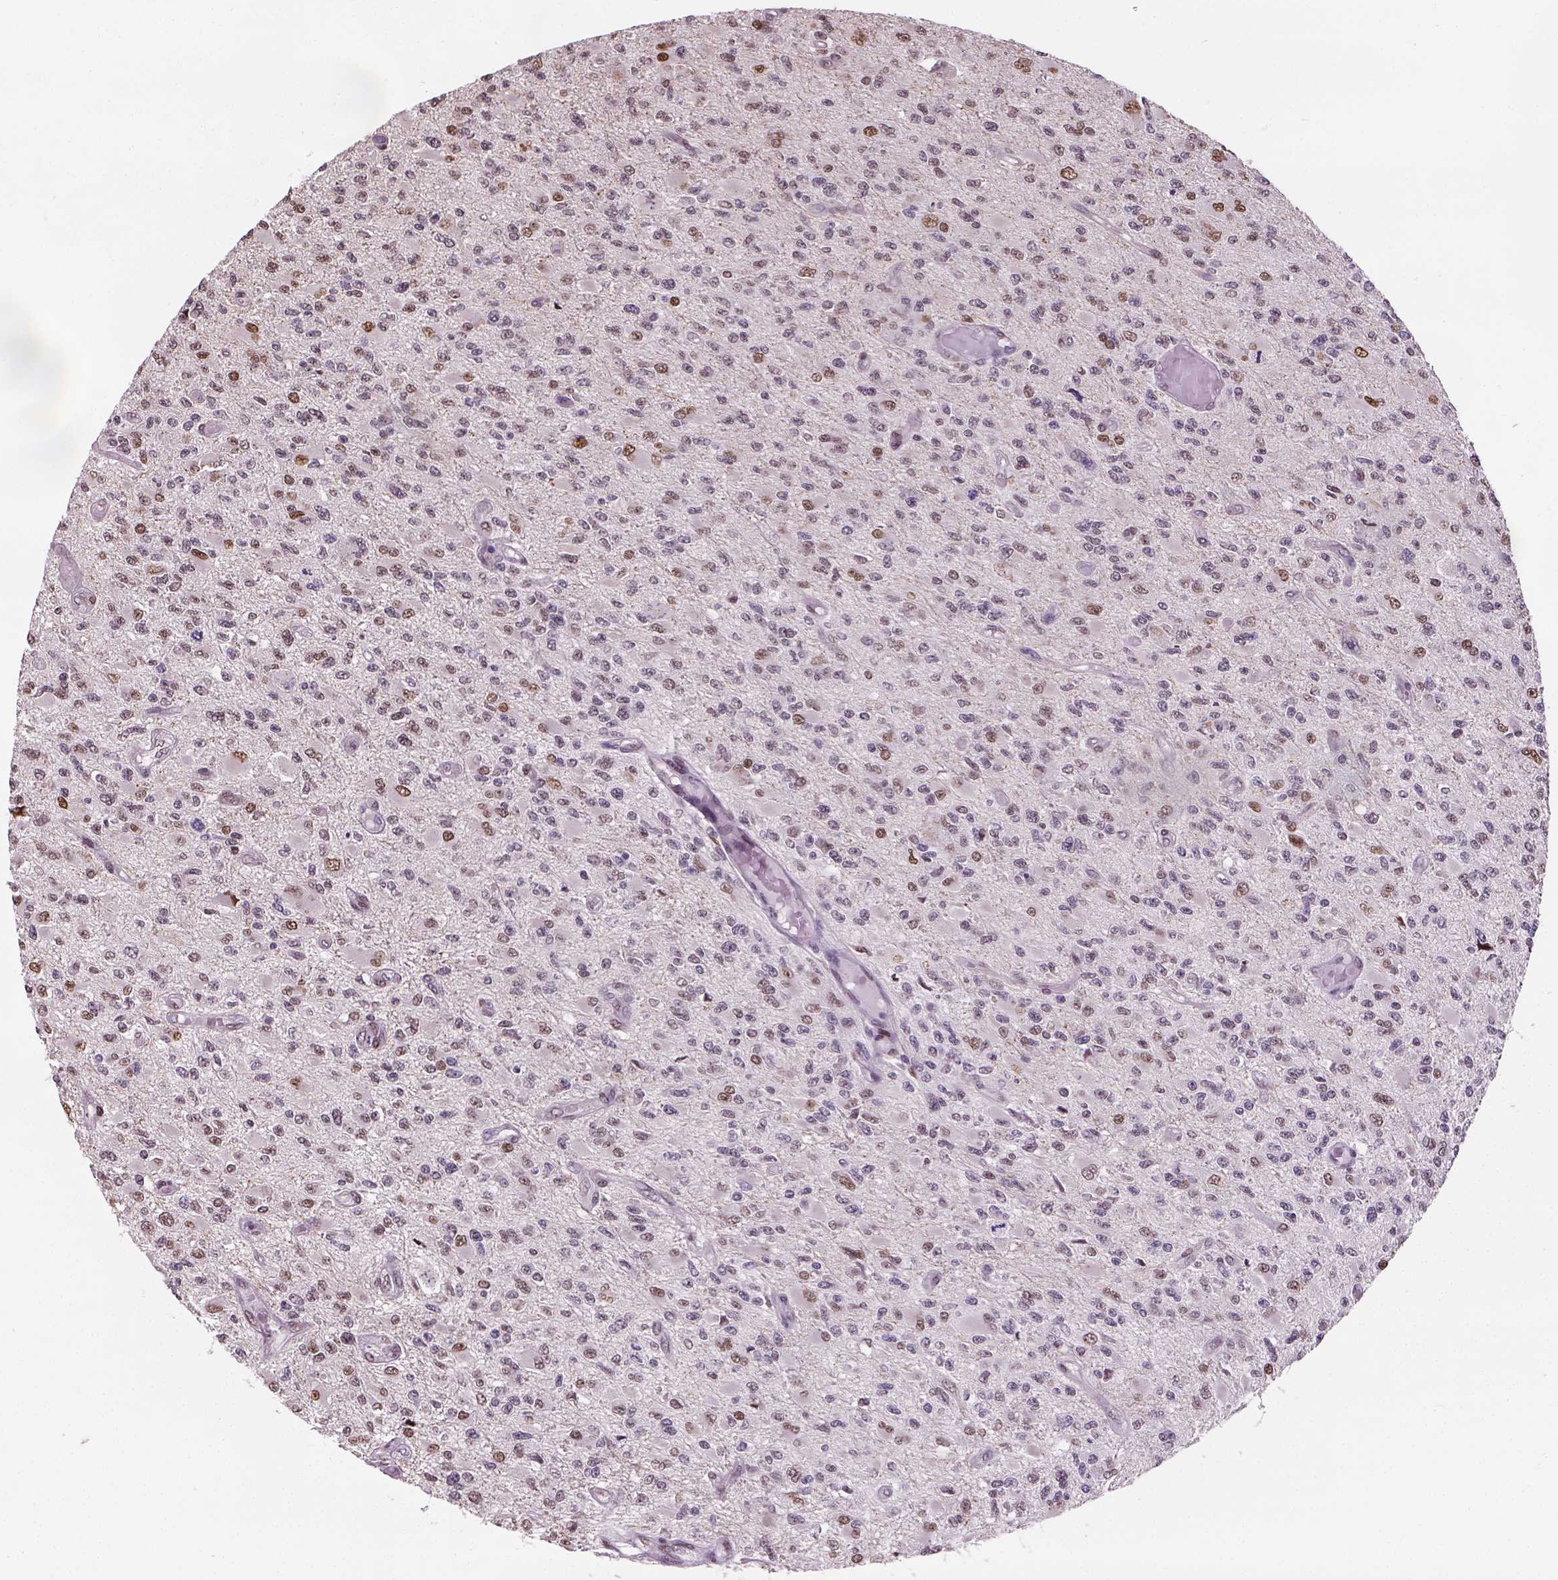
{"staining": {"intensity": "moderate", "quantity": "25%-75%", "location": "nuclear"}, "tissue": "glioma", "cell_type": "Tumor cells", "image_type": "cancer", "snomed": [{"axis": "morphology", "description": "Glioma, malignant, High grade"}, {"axis": "topography", "description": "Brain"}], "caption": "Malignant glioma (high-grade) stained with a brown dye shows moderate nuclear positive staining in about 25%-75% of tumor cells.", "gene": "C1orf112", "patient": {"sex": "female", "age": 63}}